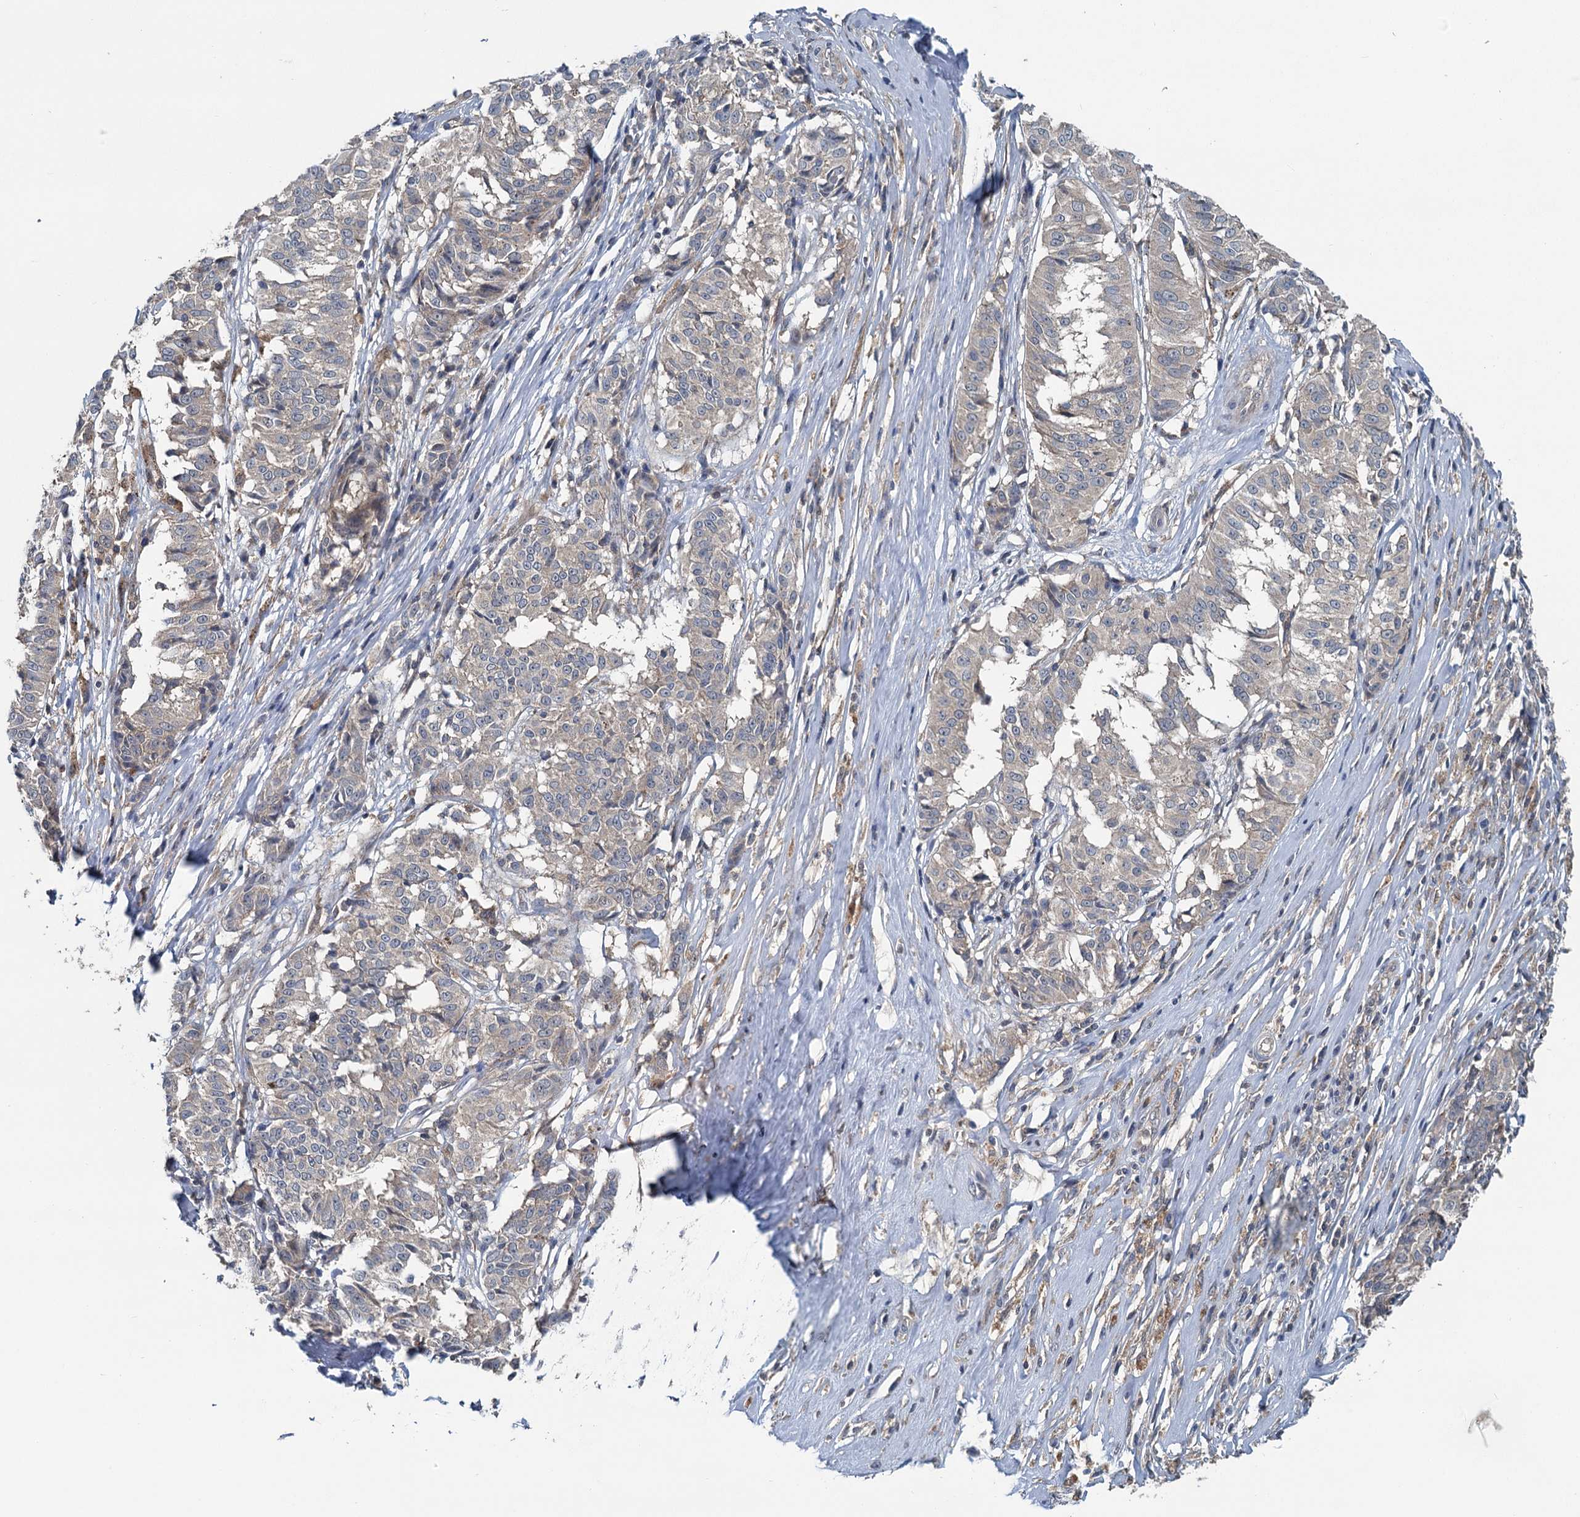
{"staining": {"intensity": "negative", "quantity": "none", "location": "none"}, "tissue": "melanoma", "cell_type": "Tumor cells", "image_type": "cancer", "snomed": [{"axis": "morphology", "description": "Malignant melanoma, NOS"}, {"axis": "topography", "description": "Skin"}], "caption": "Tumor cells are negative for brown protein staining in malignant melanoma.", "gene": "GCLM", "patient": {"sex": "female", "age": 72}}